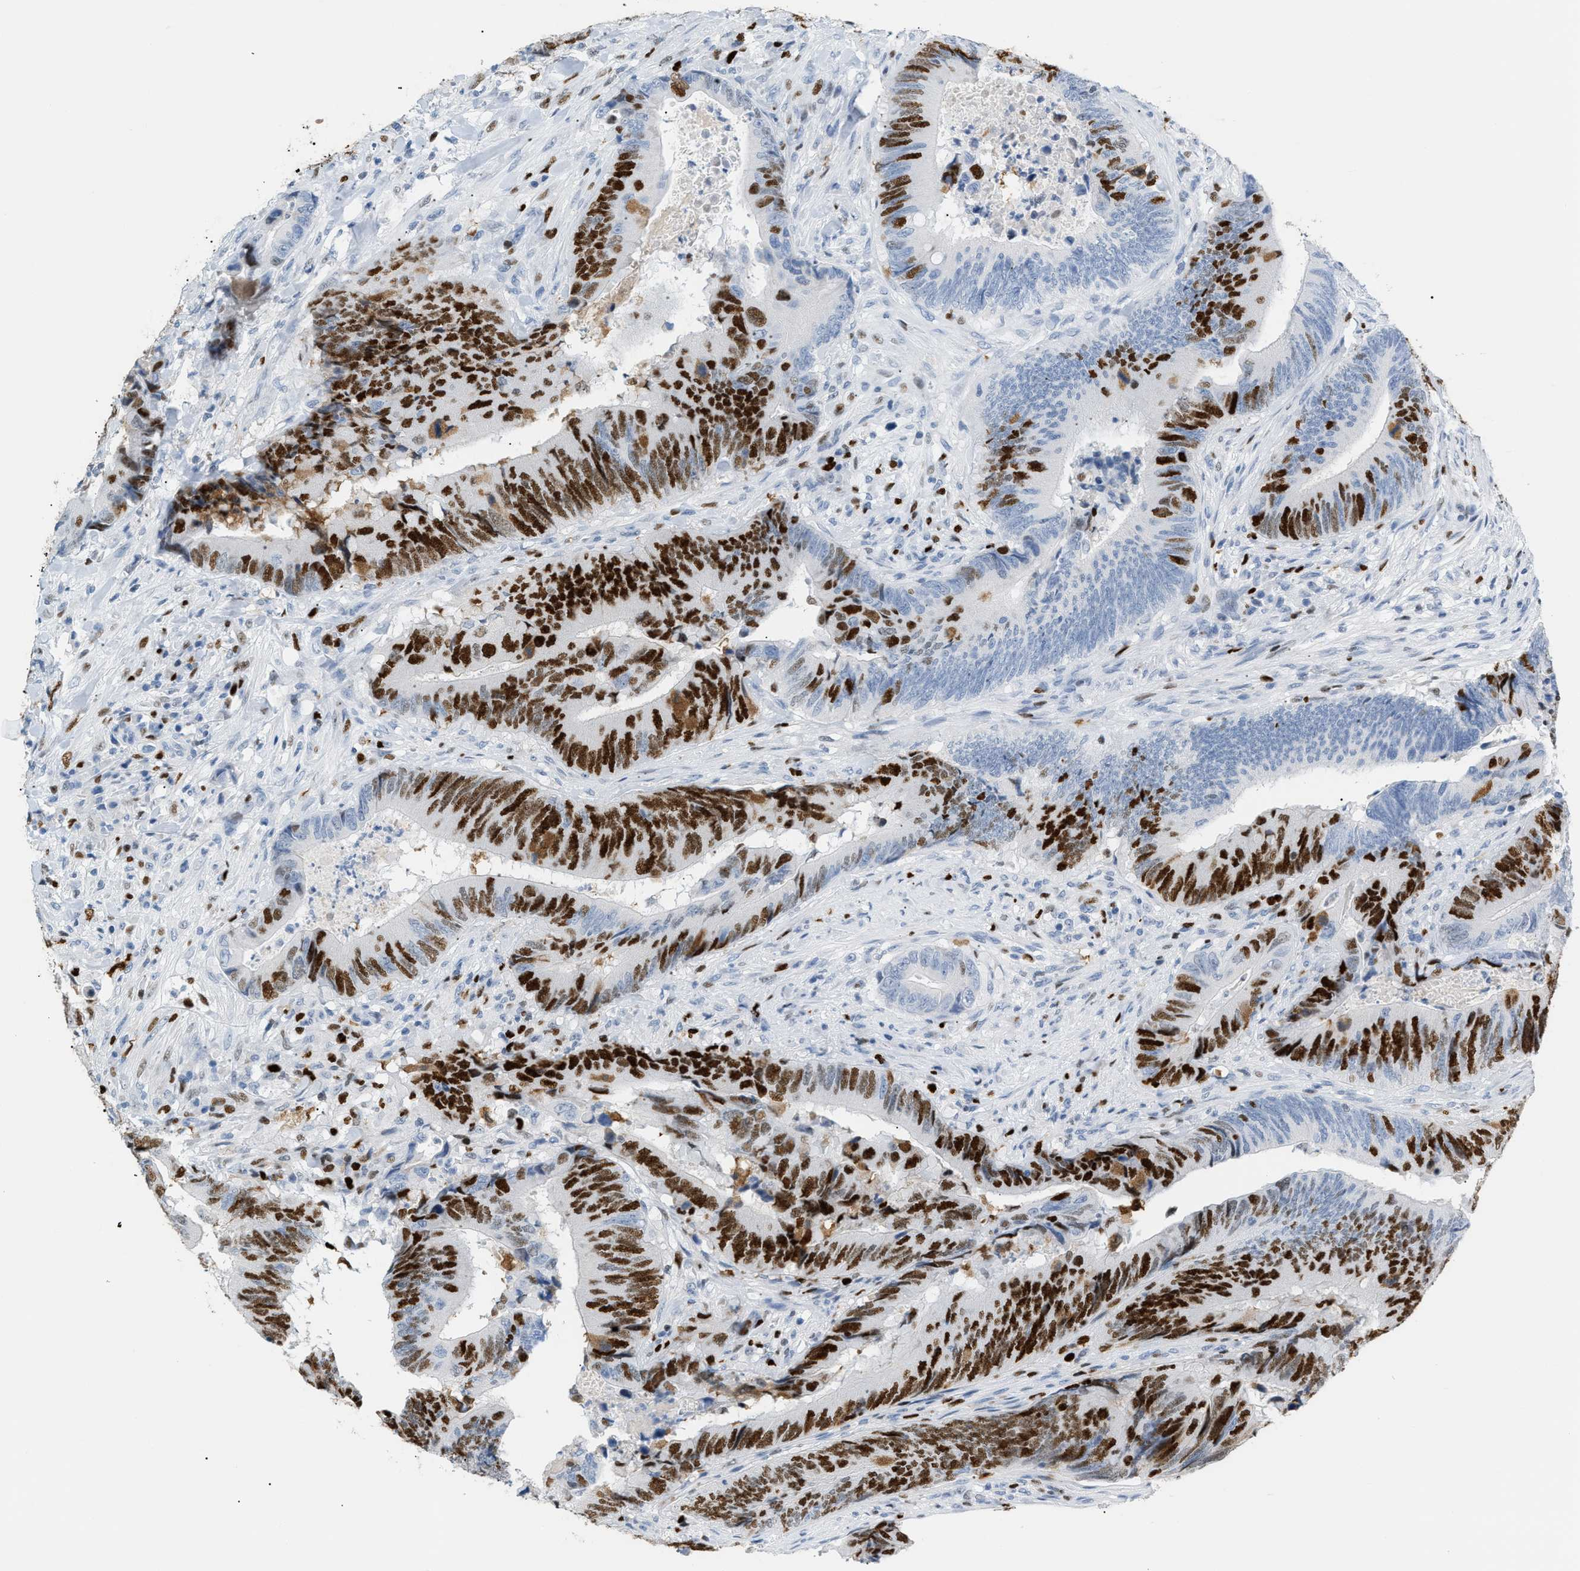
{"staining": {"intensity": "strong", "quantity": "25%-75%", "location": "cytoplasmic/membranous,nuclear"}, "tissue": "colorectal cancer", "cell_type": "Tumor cells", "image_type": "cancer", "snomed": [{"axis": "morphology", "description": "Normal tissue, NOS"}, {"axis": "morphology", "description": "Adenocarcinoma, NOS"}, {"axis": "topography", "description": "Colon"}], "caption": "The immunohistochemical stain shows strong cytoplasmic/membranous and nuclear expression in tumor cells of adenocarcinoma (colorectal) tissue.", "gene": "MCM7", "patient": {"sex": "male", "age": 56}}